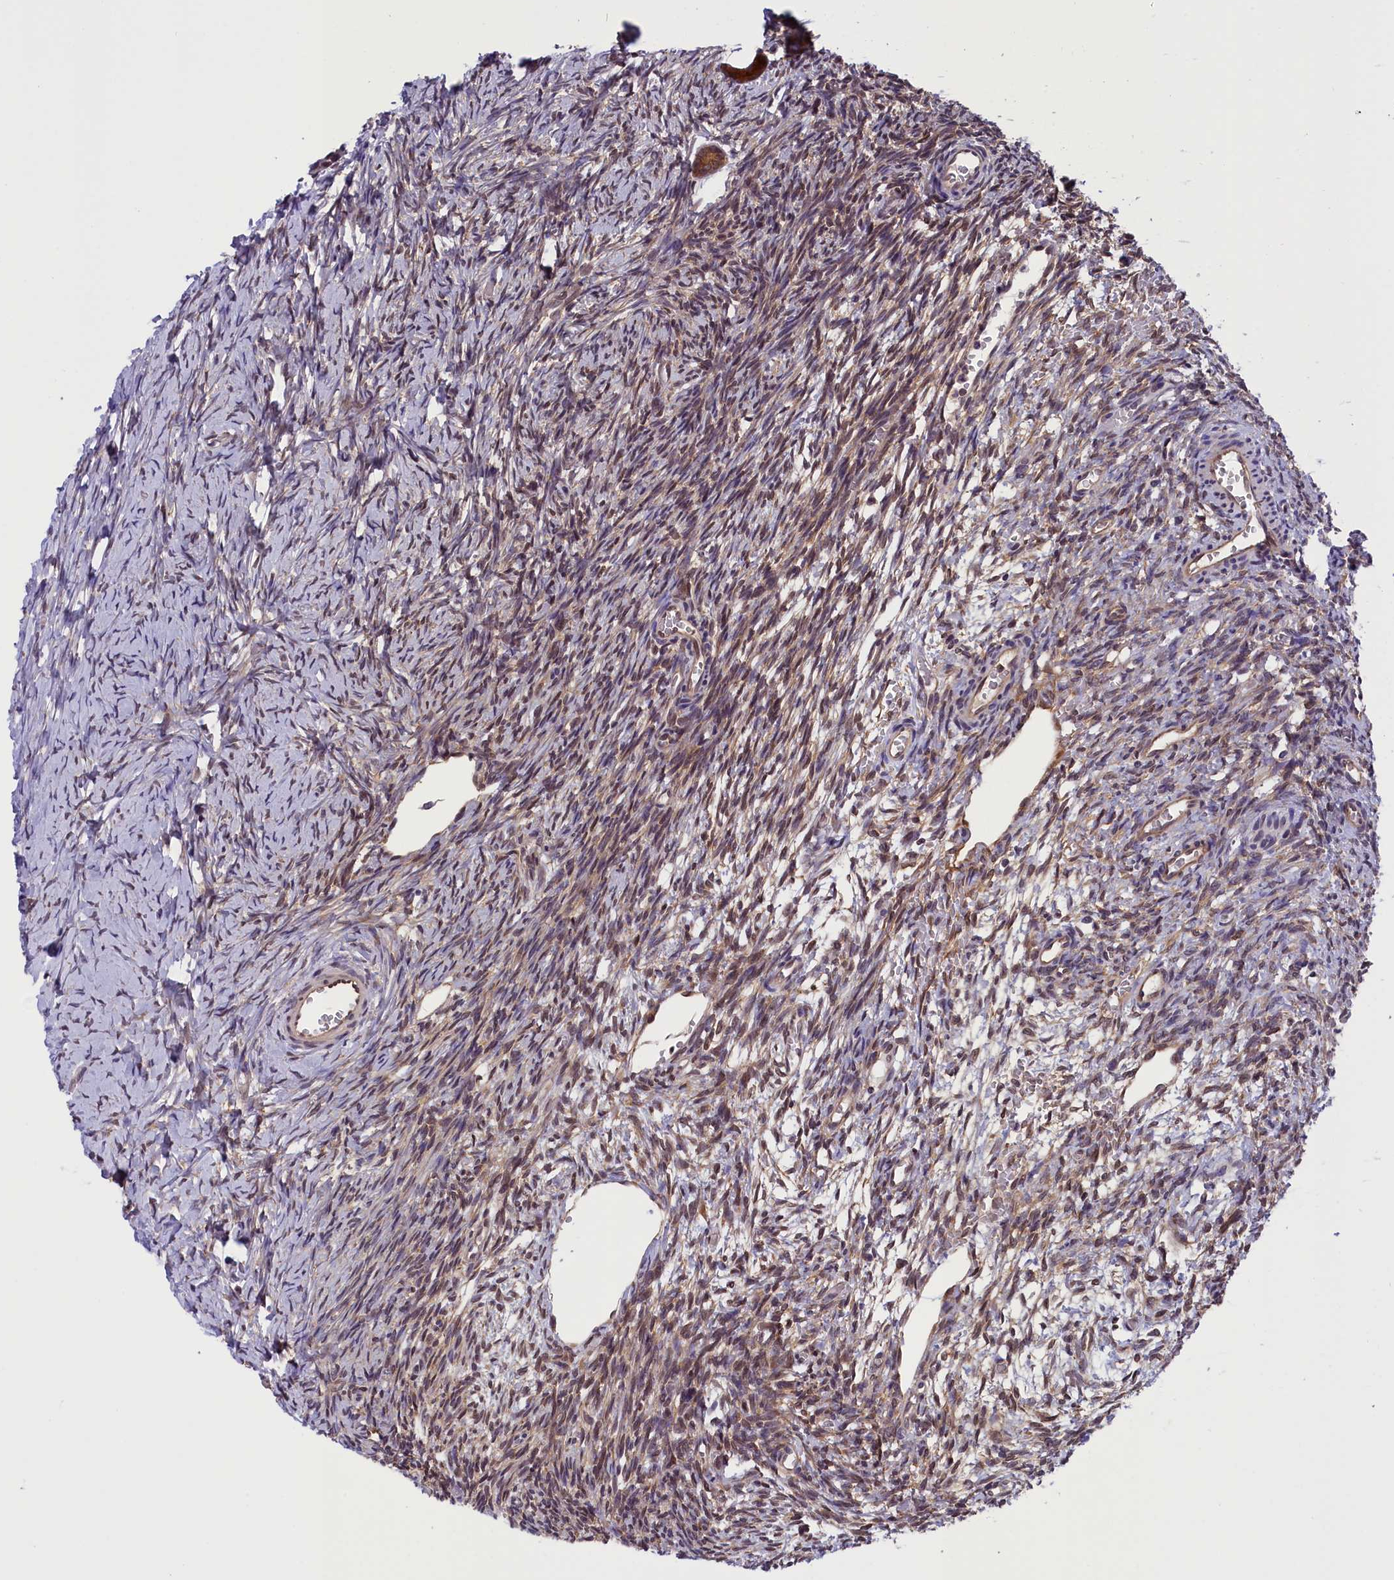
{"staining": {"intensity": "weak", "quantity": "25%-75%", "location": "cytoplasmic/membranous"}, "tissue": "ovary", "cell_type": "Ovarian stroma cells", "image_type": "normal", "snomed": [{"axis": "morphology", "description": "Normal tissue, NOS"}, {"axis": "topography", "description": "Ovary"}], "caption": "Immunohistochemistry (IHC) photomicrograph of normal ovary stained for a protein (brown), which displays low levels of weak cytoplasmic/membranous positivity in approximately 25%-75% of ovarian stroma cells.", "gene": "TBCB", "patient": {"sex": "female", "age": 39}}